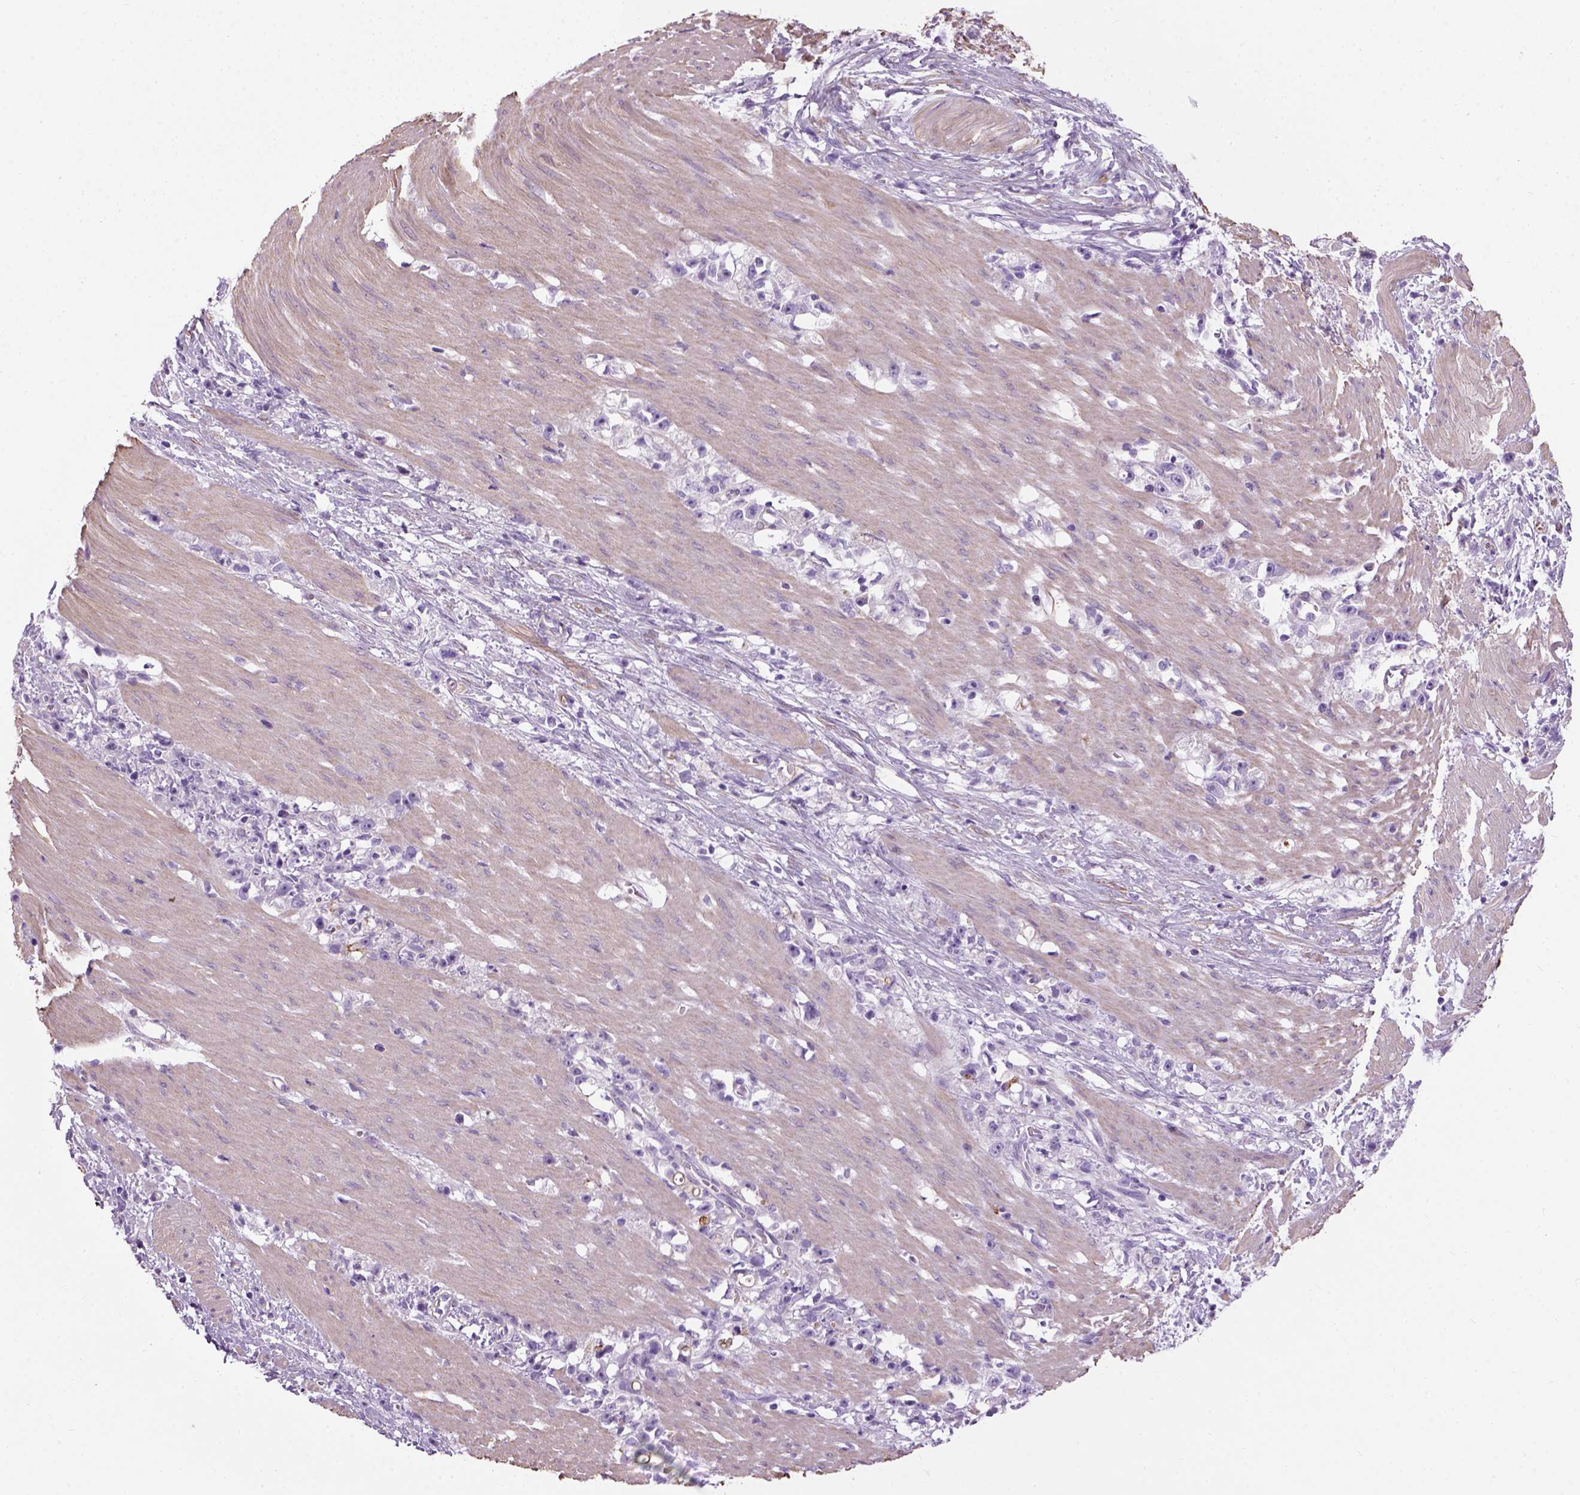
{"staining": {"intensity": "negative", "quantity": "none", "location": "none"}, "tissue": "stomach cancer", "cell_type": "Tumor cells", "image_type": "cancer", "snomed": [{"axis": "morphology", "description": "Adenocarcinoma, NOS"}, {"axis": "topography", "description": "Stomach"}], "caption": "This is a micrograph of immunohistochemistry staining of adenocarcinoma (stomach), which shows no expression in tumor cells.", "gene": "FAM161A", "patient": {"sex": "female", "age": 59}}